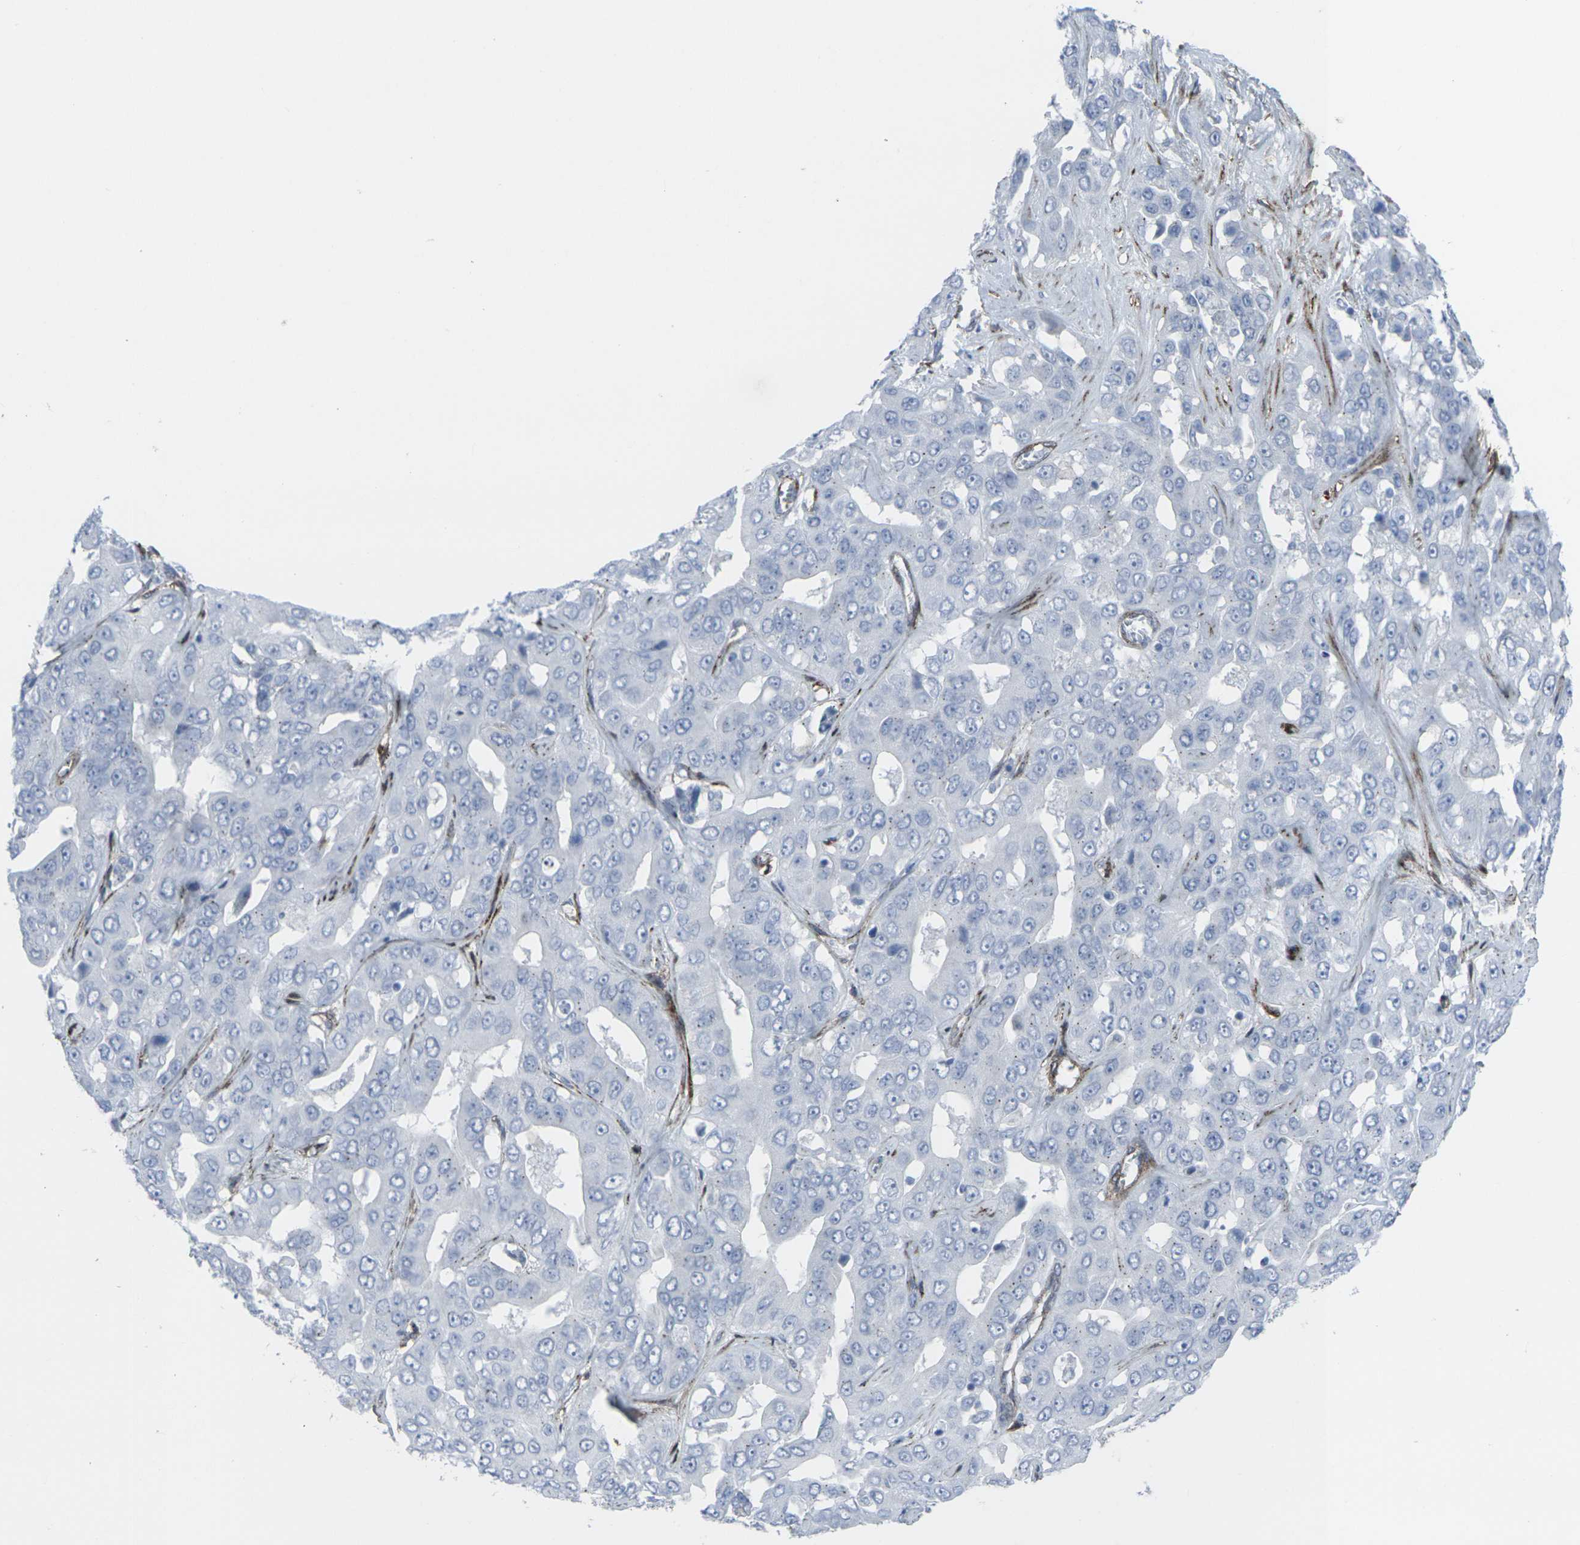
{"staining": {"intensity": "negative", "quantity": "none", "location": "none"}, "tissue": "liver cancer", "cell_type": "Tumor cells", "image_type": "cancer", "snomed": [{"axis": "morphology", "description": "Cholangiocarcinoma"}, {"axis": "topography", "description": "Liver"}], "caption": "The photomicrograph reveals no staining of tumor cells in cholangiocarcinoma (liver).", "gene": "CDH11", "patient": {"sex": "female", "age": 52}}